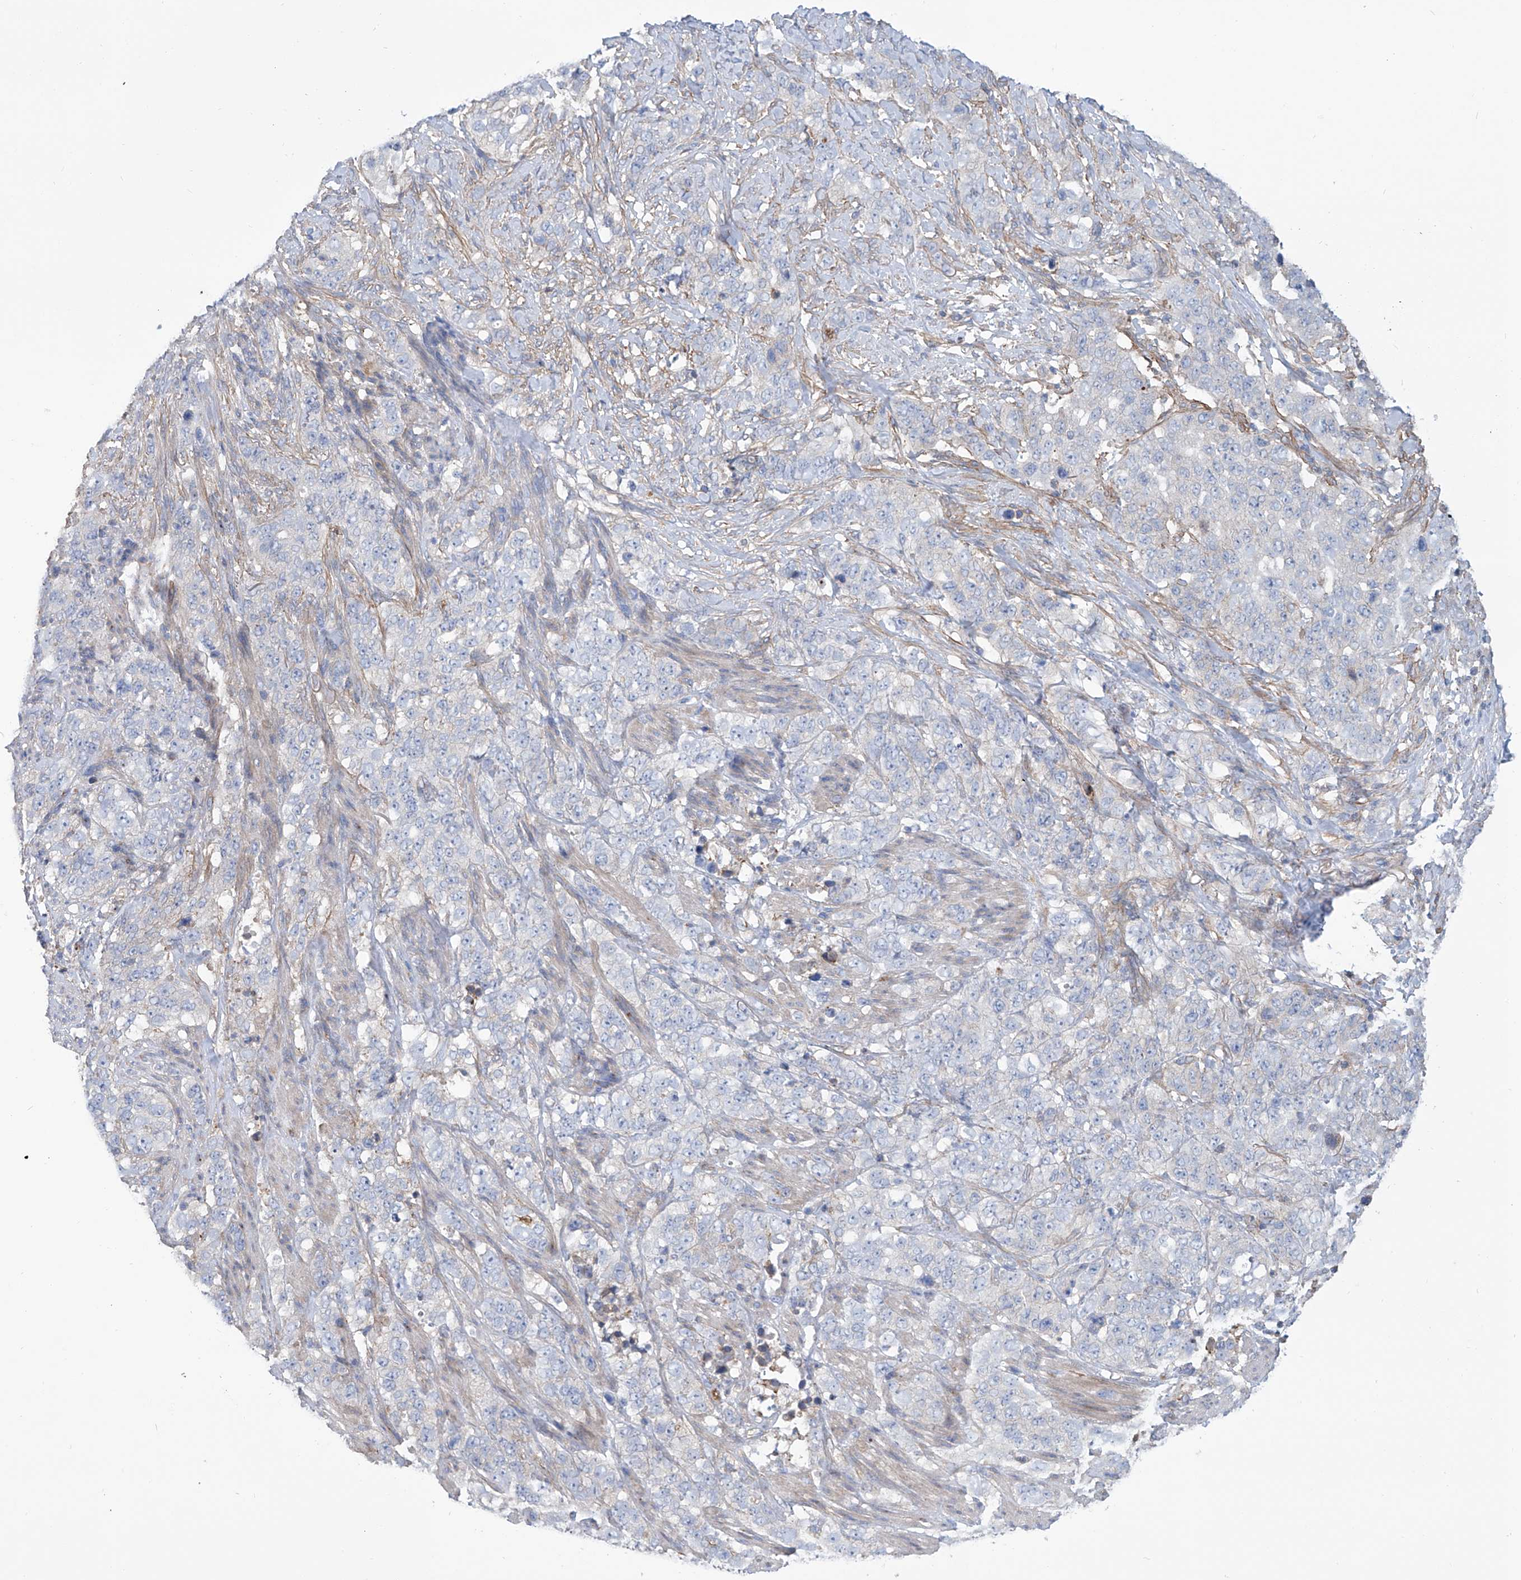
{"staining": {"intensity": "negative", "quantity": "none", "location": "none"}, "tissue": "stomach cancer", "cell_type": "Tumor cells", "image_type": "cancer", "snomed": [{"axis": "morphology", "description": "Adenocarcinoma, NOS"}, {"axis": "topography", "description": "Stomach"}], "caption": "Tumor cells show no significant protein positivity in stomach cancer (adenocarcinoma).", "gene": "TMEM209", "patient": {"sex": "male", "age": 48}}